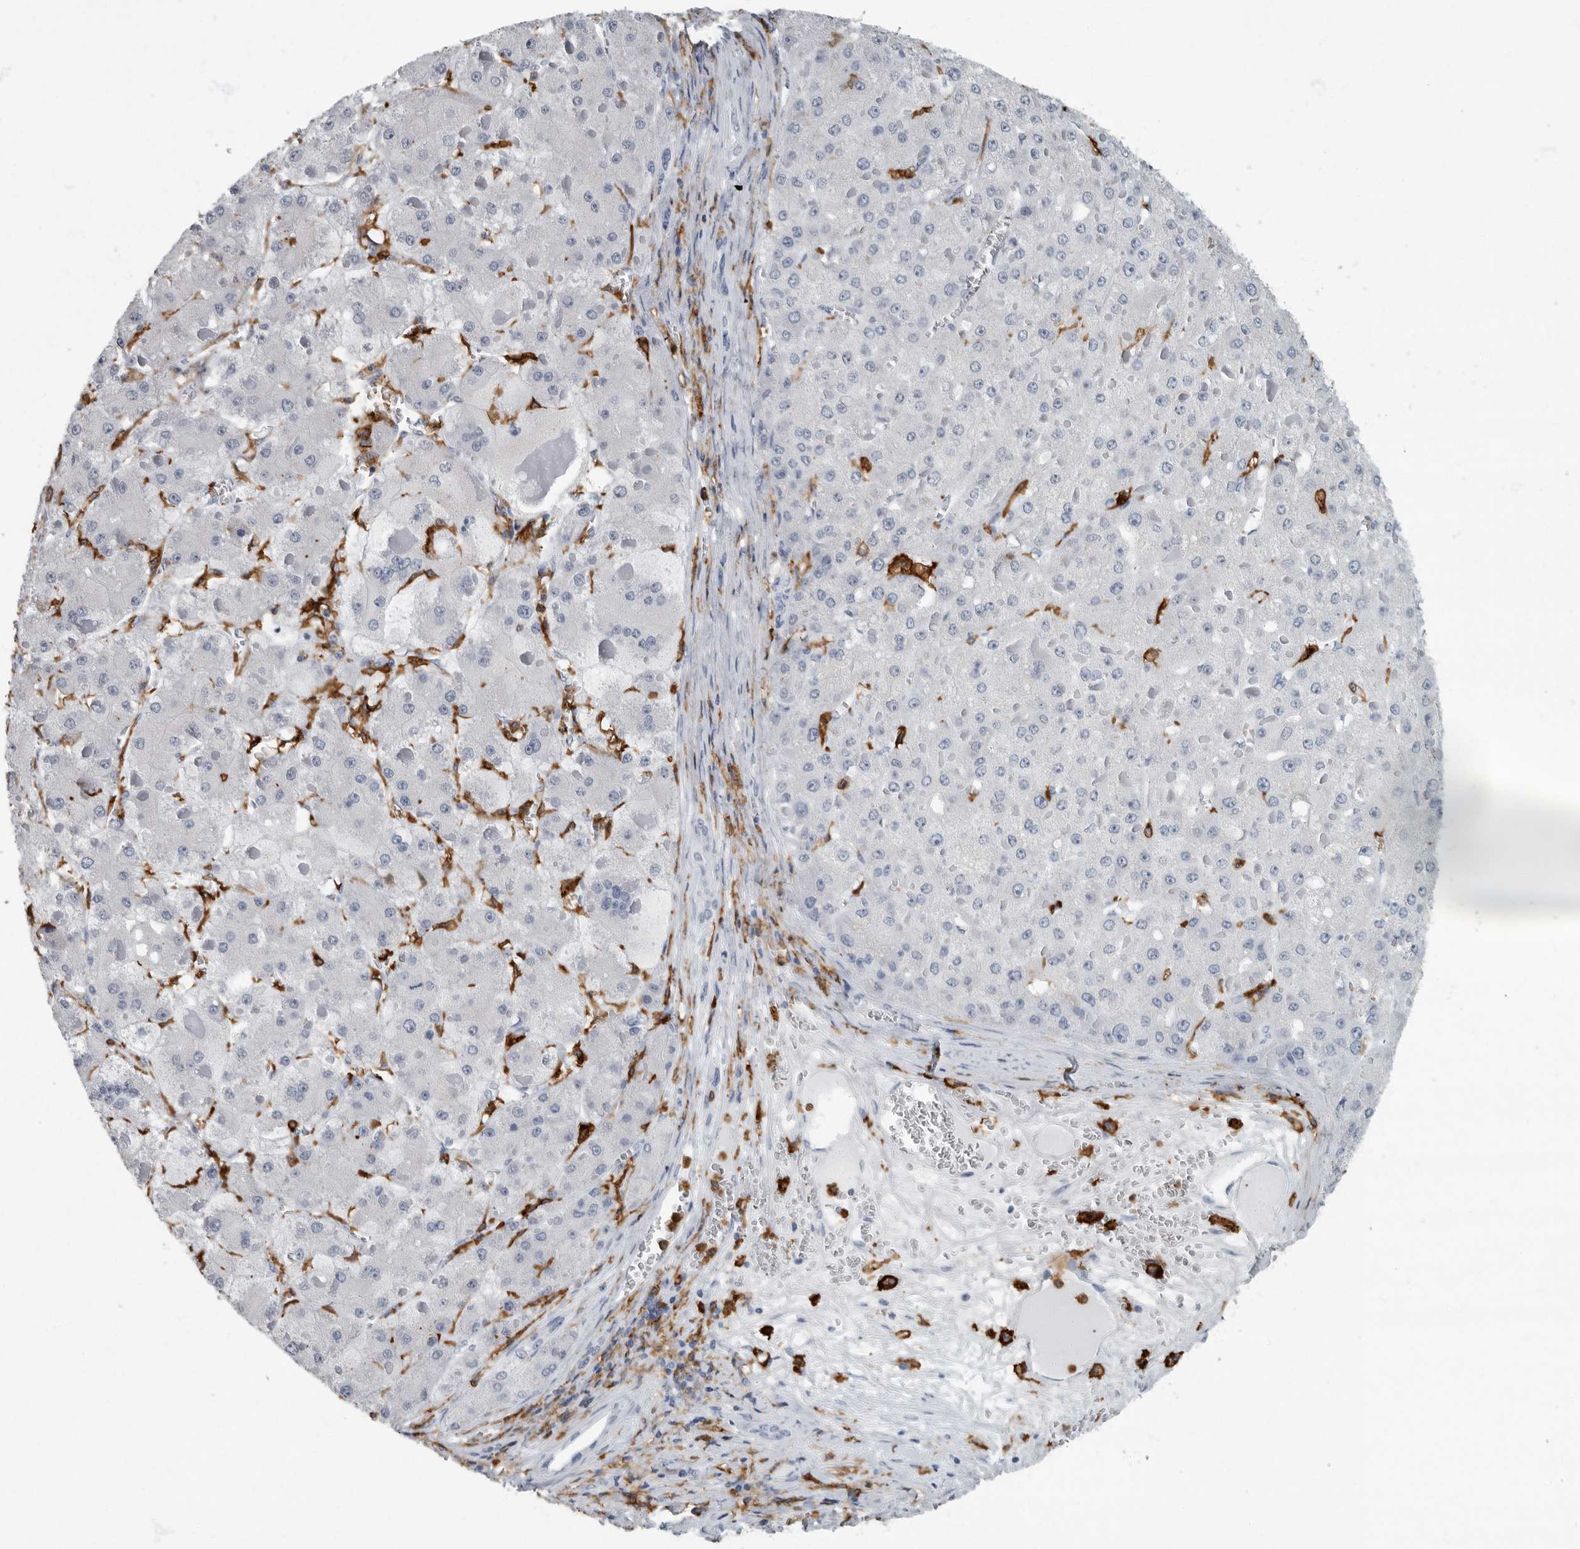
{"staining": {"intensity": "negative", "quantity": "none", "location": "none"}, "tissue": "liver cancer", "cell_type": "Tumor cells", "image_type": "cancer", "snomed": [{"axis": "morphology", "description": "Carcinoma, Hepatocellular, NOS"}, {"axis": "topography", "description": "Liver"}], "caption": "This is an immunohistochemistry (IHC) image of hepatocellular carcinoma (liver). There is no positivity in tumor cells.", "gene": "FCER1G", "patient": {"sex": "female", "age": 73}}